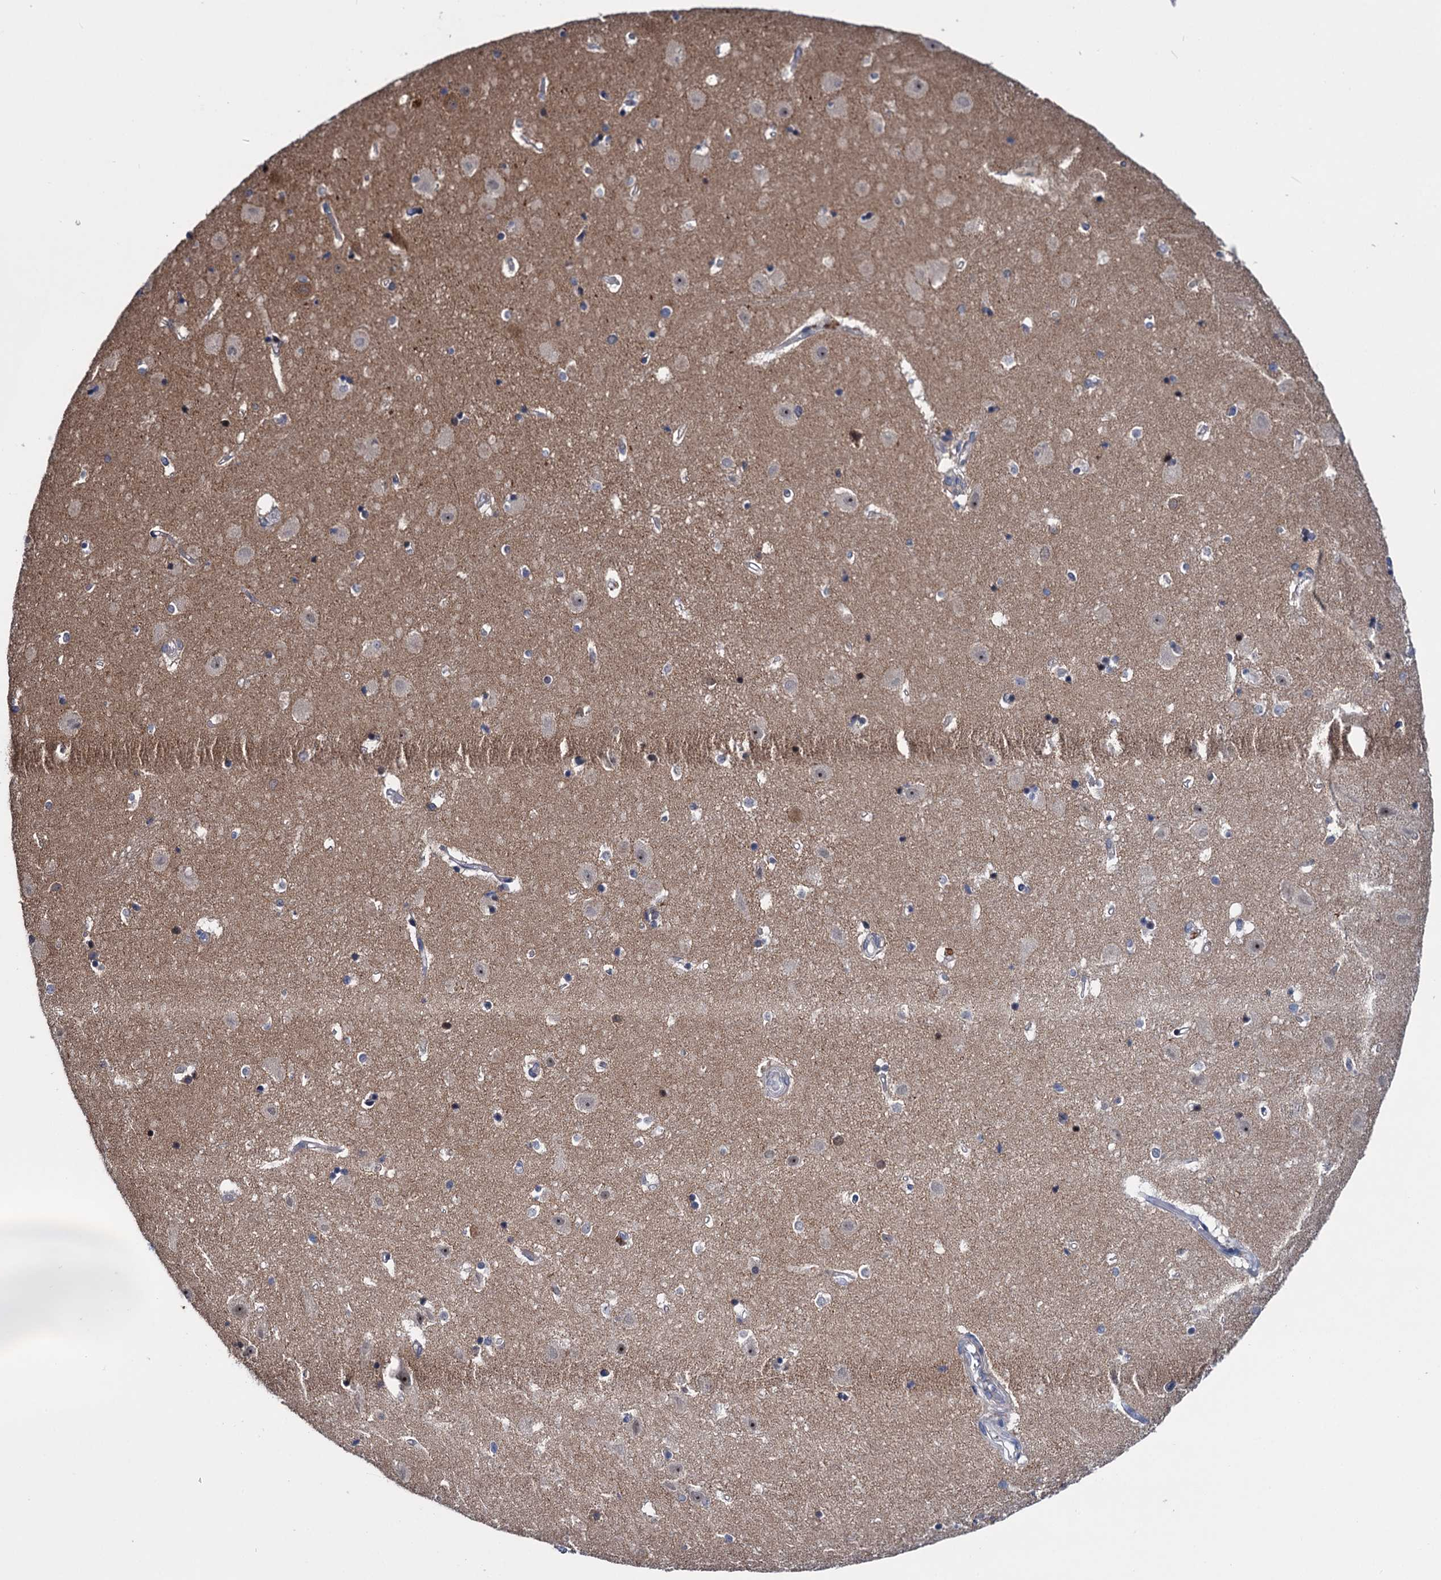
{"staining": {"intensity": "weak", "quantity": "<25%", "location": "nuclear"}, "tissue": "hippocampus", "cell_type": "Glial cells", "image_type": "normal", "snomed": [{"axis": "morphology", "description": "Normal tissue, NOS"}, {"axis": "topography", "description": "Hippocampus"}], "caption": "IHC histopathology image of benign hippocampus: human hippocampus stained with DAB displays no significant protein expression in glial cells. (DAB (3,3'-diaminobenzidine) IHC visualized using brightfield microscopy, high magnification).", "gene": "EYA4", "patient": {"sex": "female", "age": 52}}